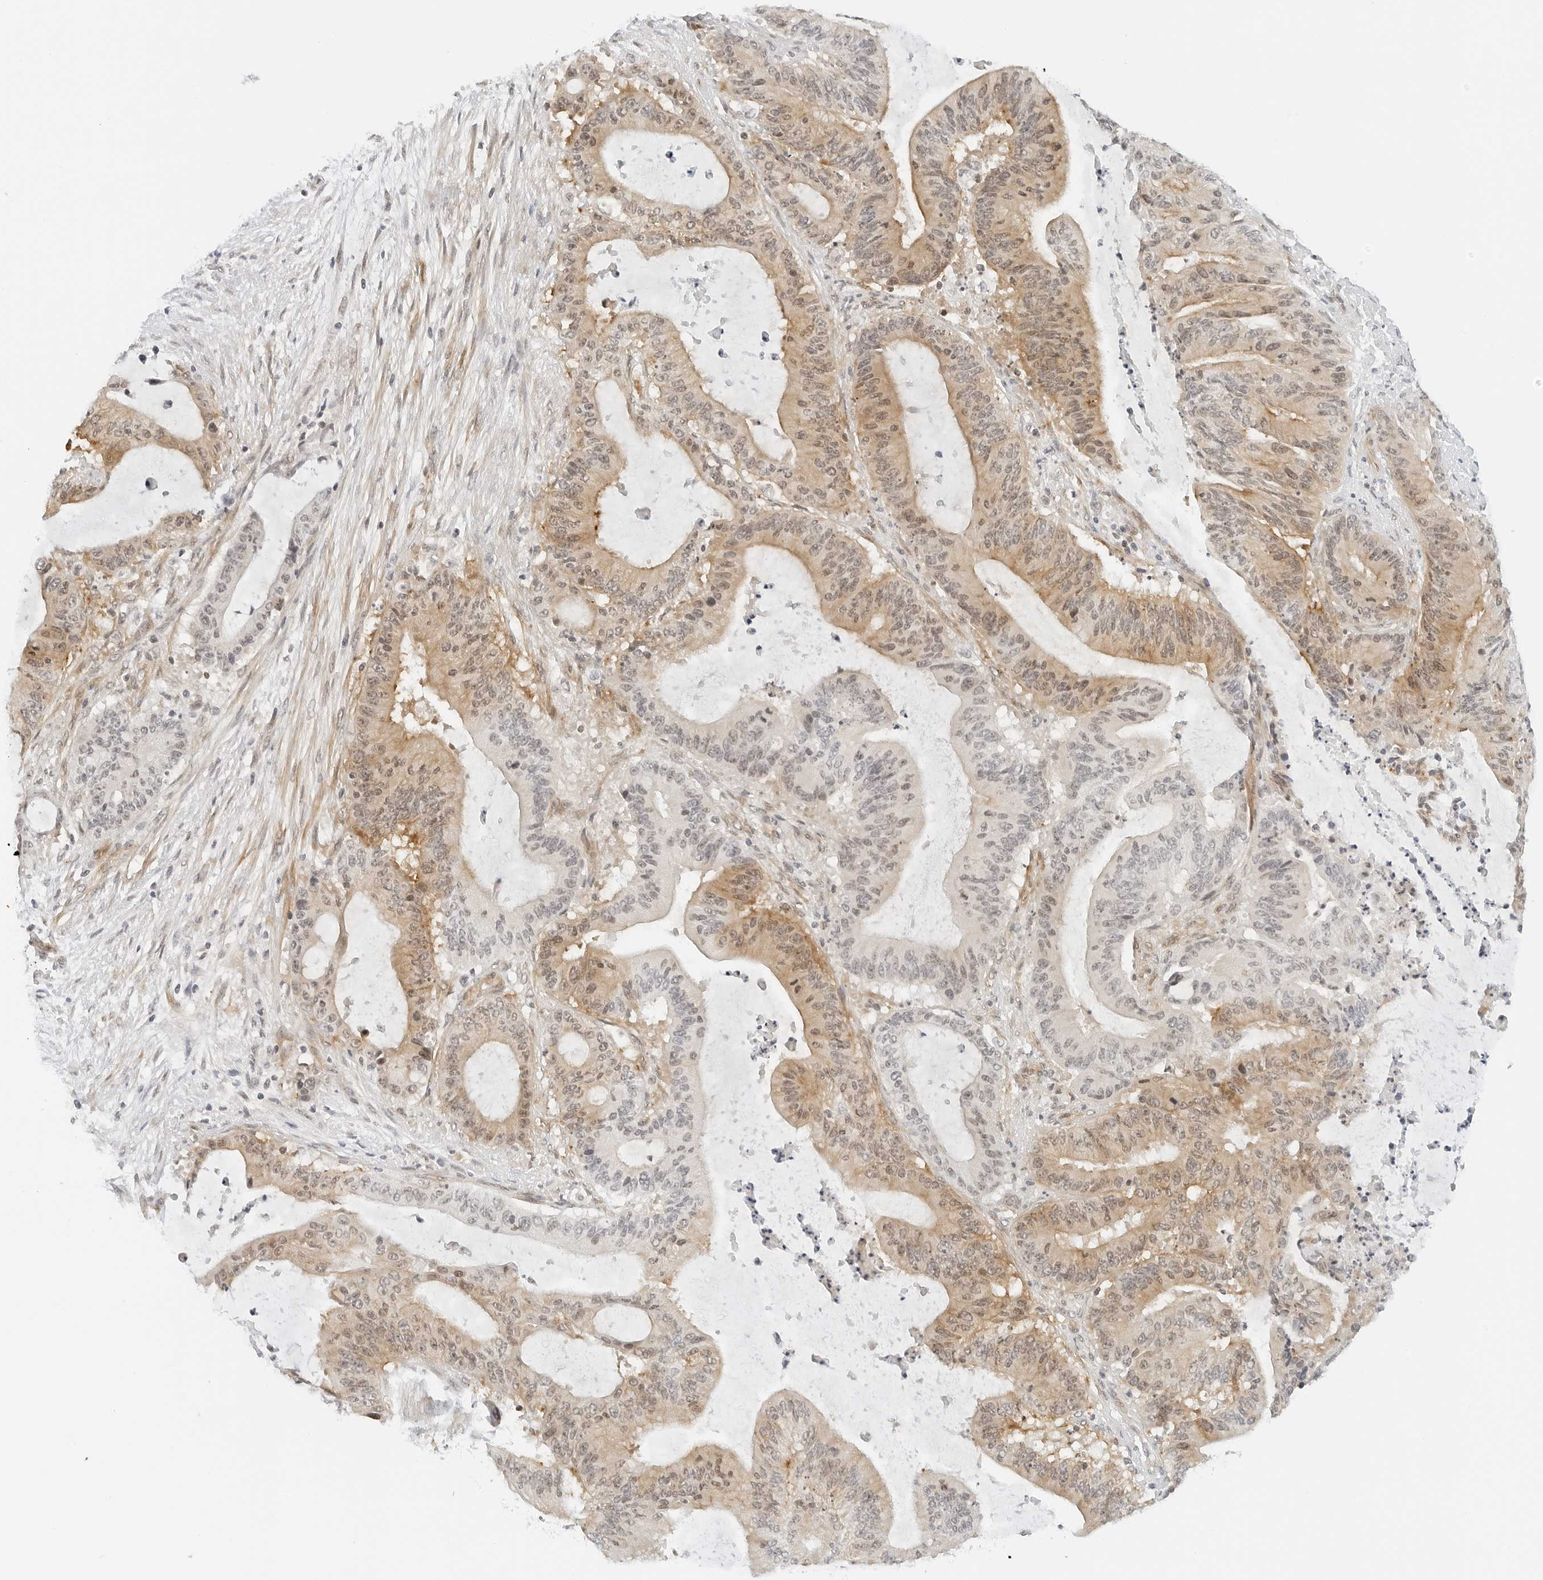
{"staining": {"intensity": "moderate", "quantity": "25%-75%", "location": "cytoplasmic/membranous,nuclear"}, "tissue": "liver cancer", "cell_type": "Tumor cells", "image_type": "cancer", "snomed": [{"axis": "morphology", "description": "Normal tissue, NOS"}, {"axis": "morphology", "description": "Cholangiocarcinoma"}, {"axis": "topography", "description": "Liver"}, {"axis": "topography", "description": "Peripheral nerve tissue"}], "caption": "DAB immunohistochemical staining of human liver cancer (cholangiocarcinoma) exhibits moderate cytoplasmic/membranous and nuclear protein staining in about 25%-75% of tumor cells.", "gene": "NEO1", "patient": {"sex": "female", "age": 73}}